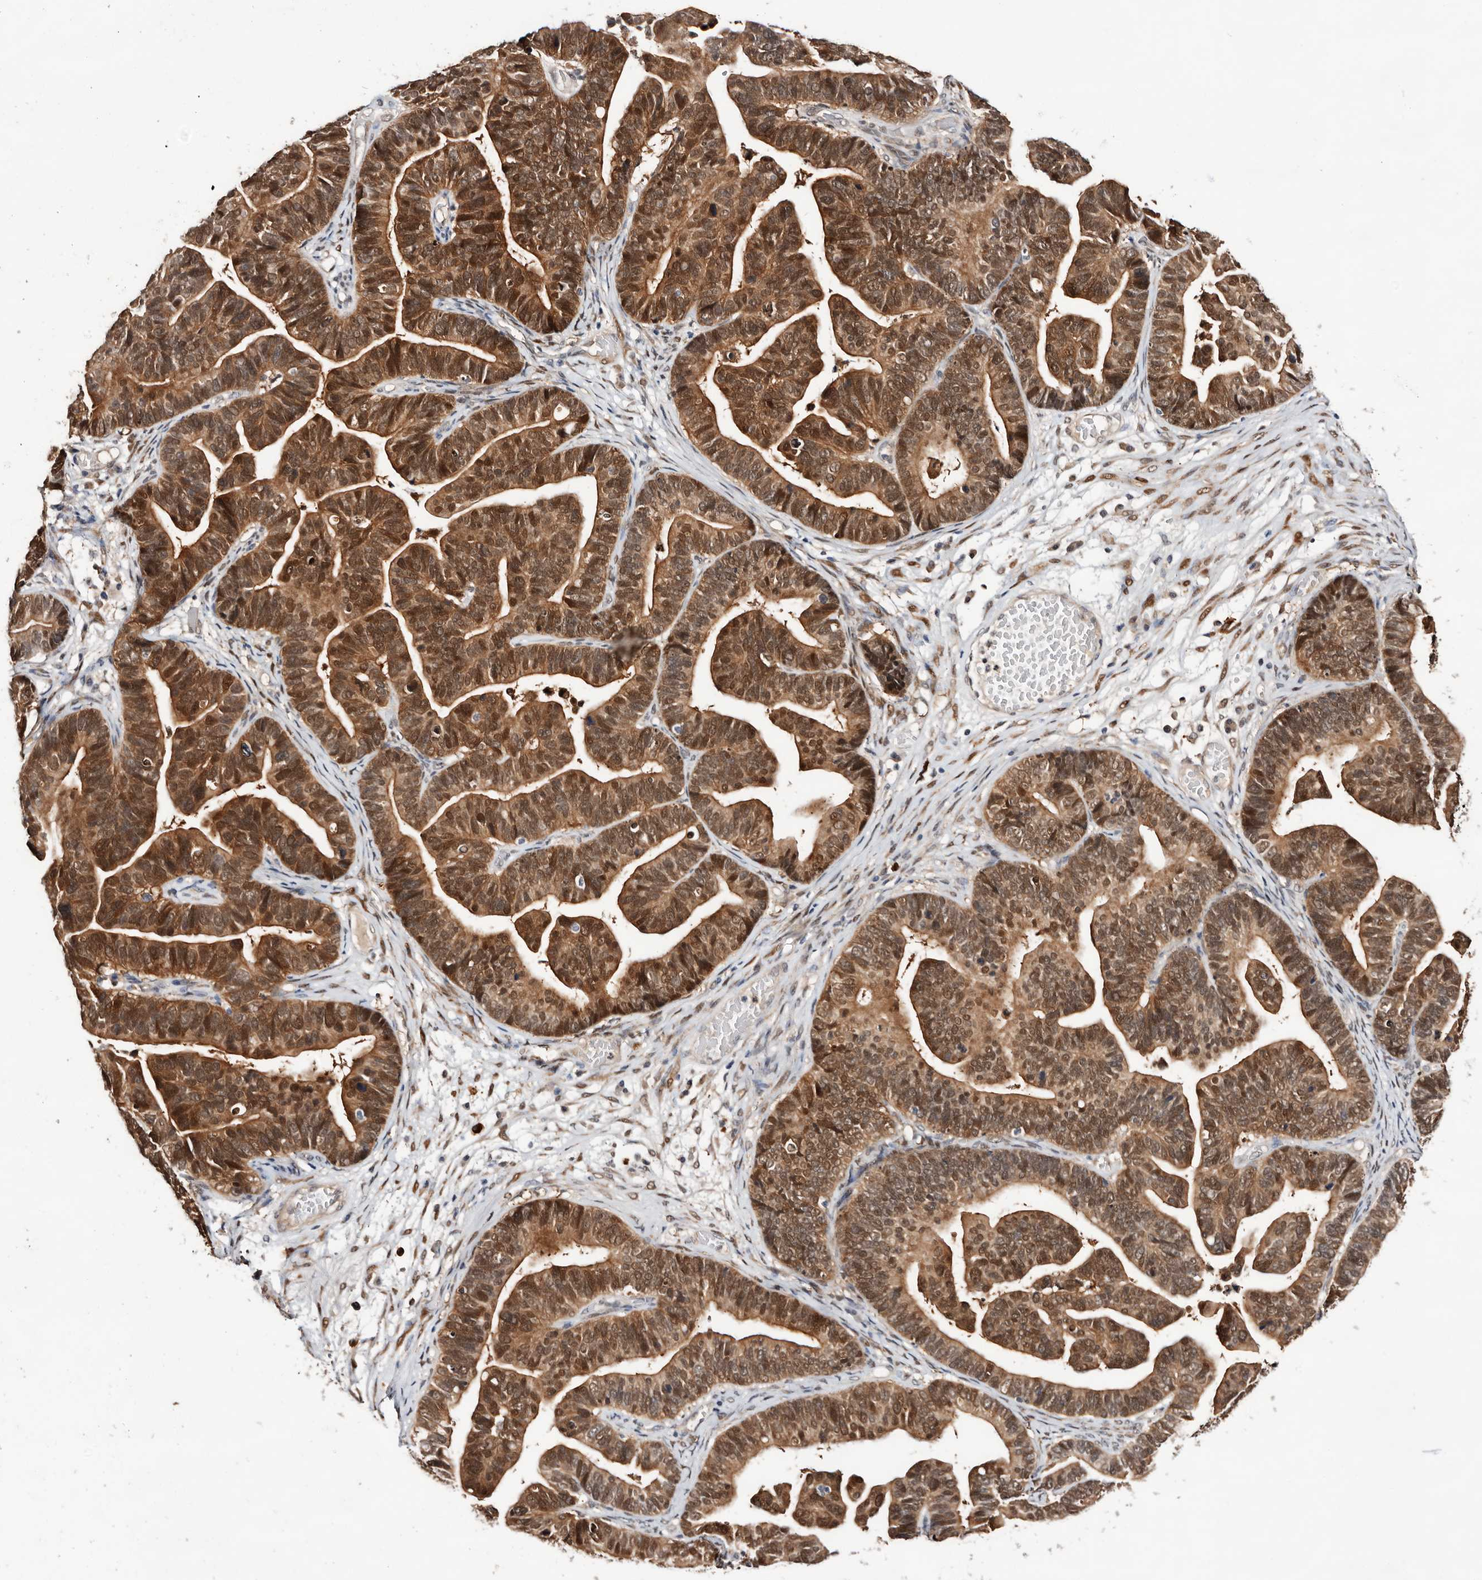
{"staining": {"intensity": "moderate", "quantity": ">75%", "location": "cytoplasmic/membranous,nuclear"}, "tissue": "ovarian cancer", "cell_type": "Tumor cells", "image_type": "cancer", "snomed": [{"axis": "morphology", "description": "Cystadenocarcinoma, serous, NOS"}, {"axis": "topography", "description": "Ovary"}], "caption": "IHC of ovarian cancer demonstrates medium levels of moderate cytoplasmic/membranous and nuclear expression in about >75% of tumor cells.", "gene": "TP53I3", "patient": {"sex": "female", "age": 56}}